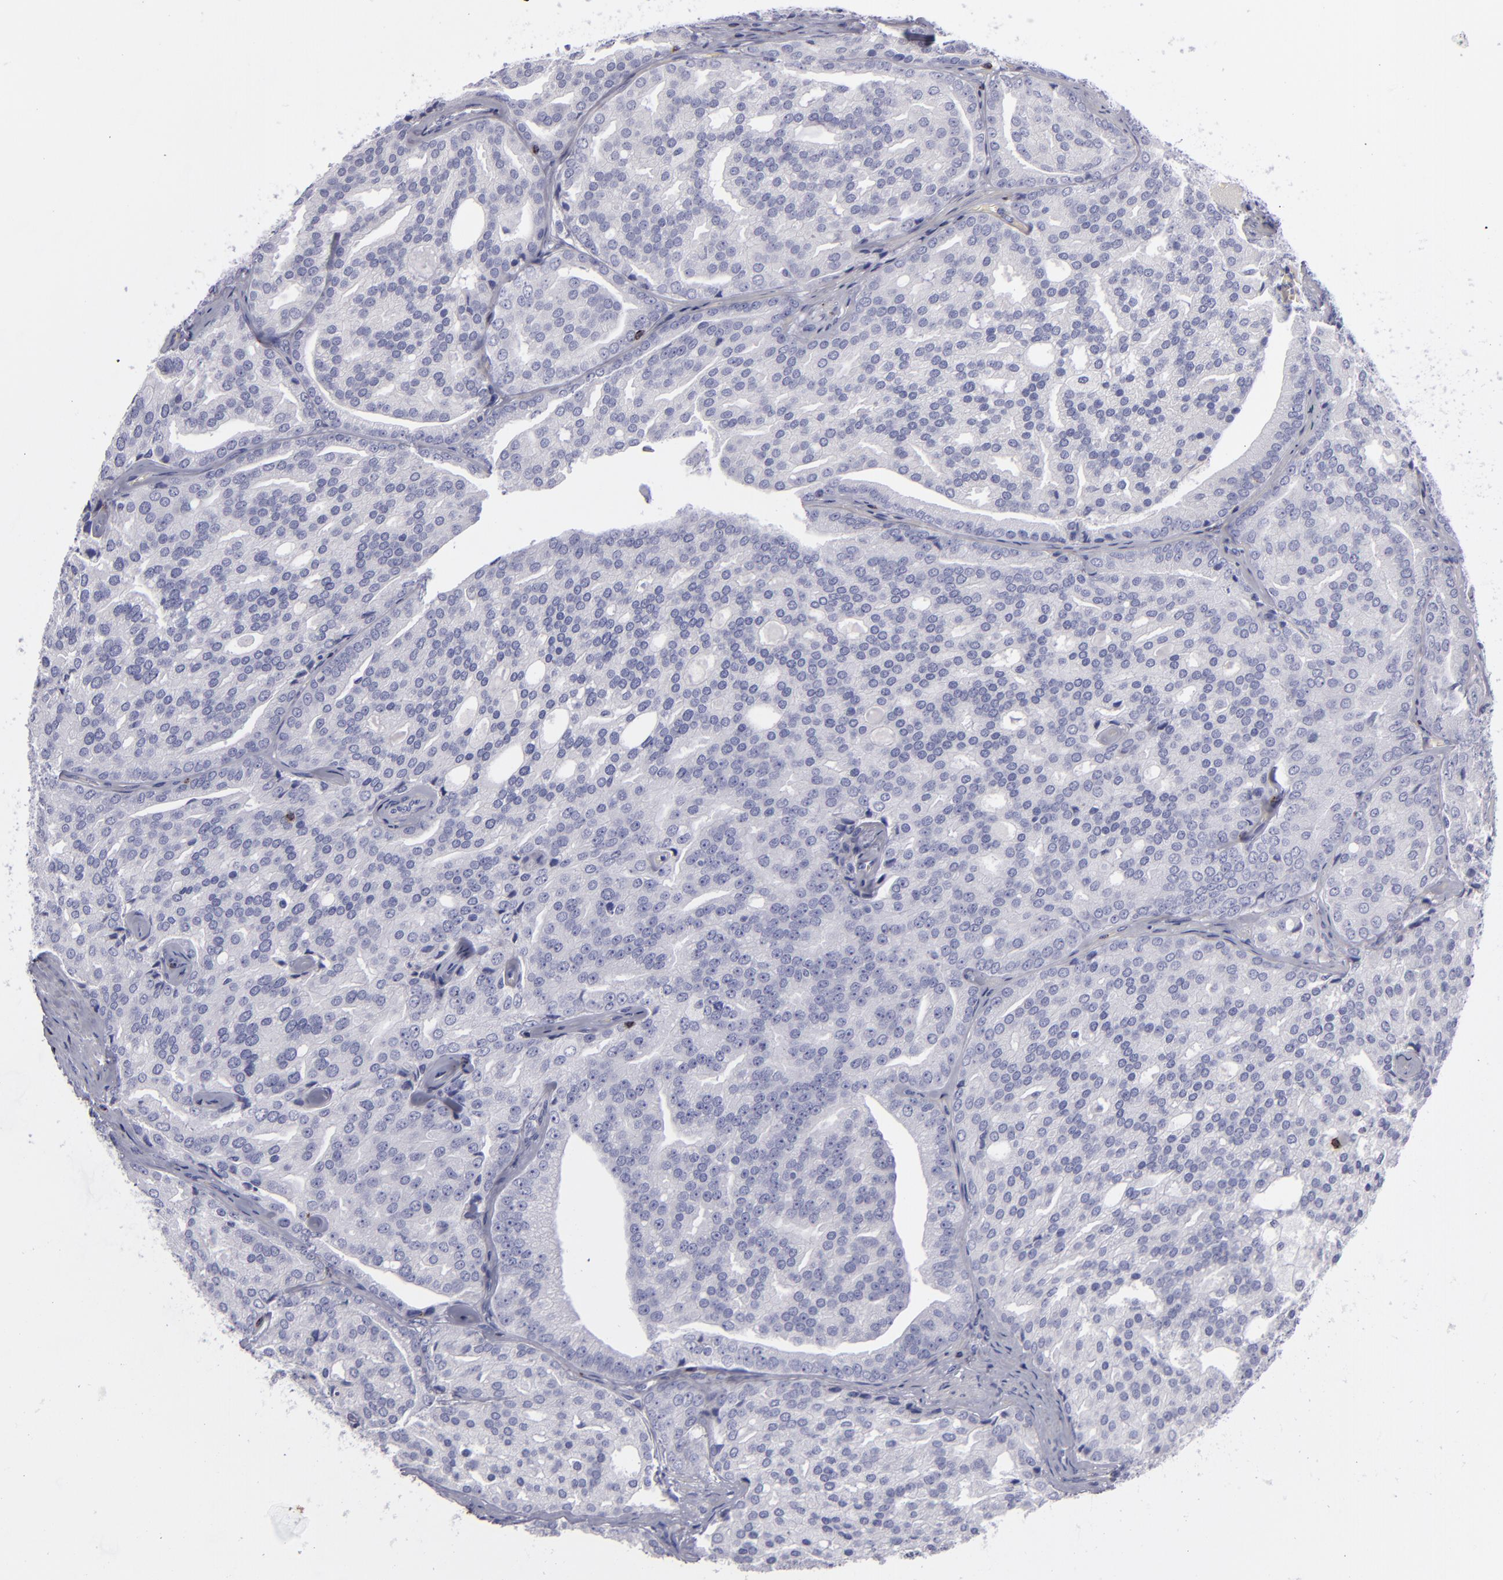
{"staining": {"intensity": "negative", "quantity": "none", "location": "none"}, "tissue": "prostate cancer", "cell_type": "Tumor cells", "image_type": "cancer", "snomed": [{"axis": "morphology", "description": "Adenocarcinoma, High grade"}, {"axis": "topography", "description": "Prostate"}], "caption": "High power microscopy photomicrograph of an IHC micrograph of prostate cancer (adenocarcinoma (high-grade)), revealing no significant expression in tumor cells.", "gene": "CD2", "patient": {"sex": "male", "age": 64}}